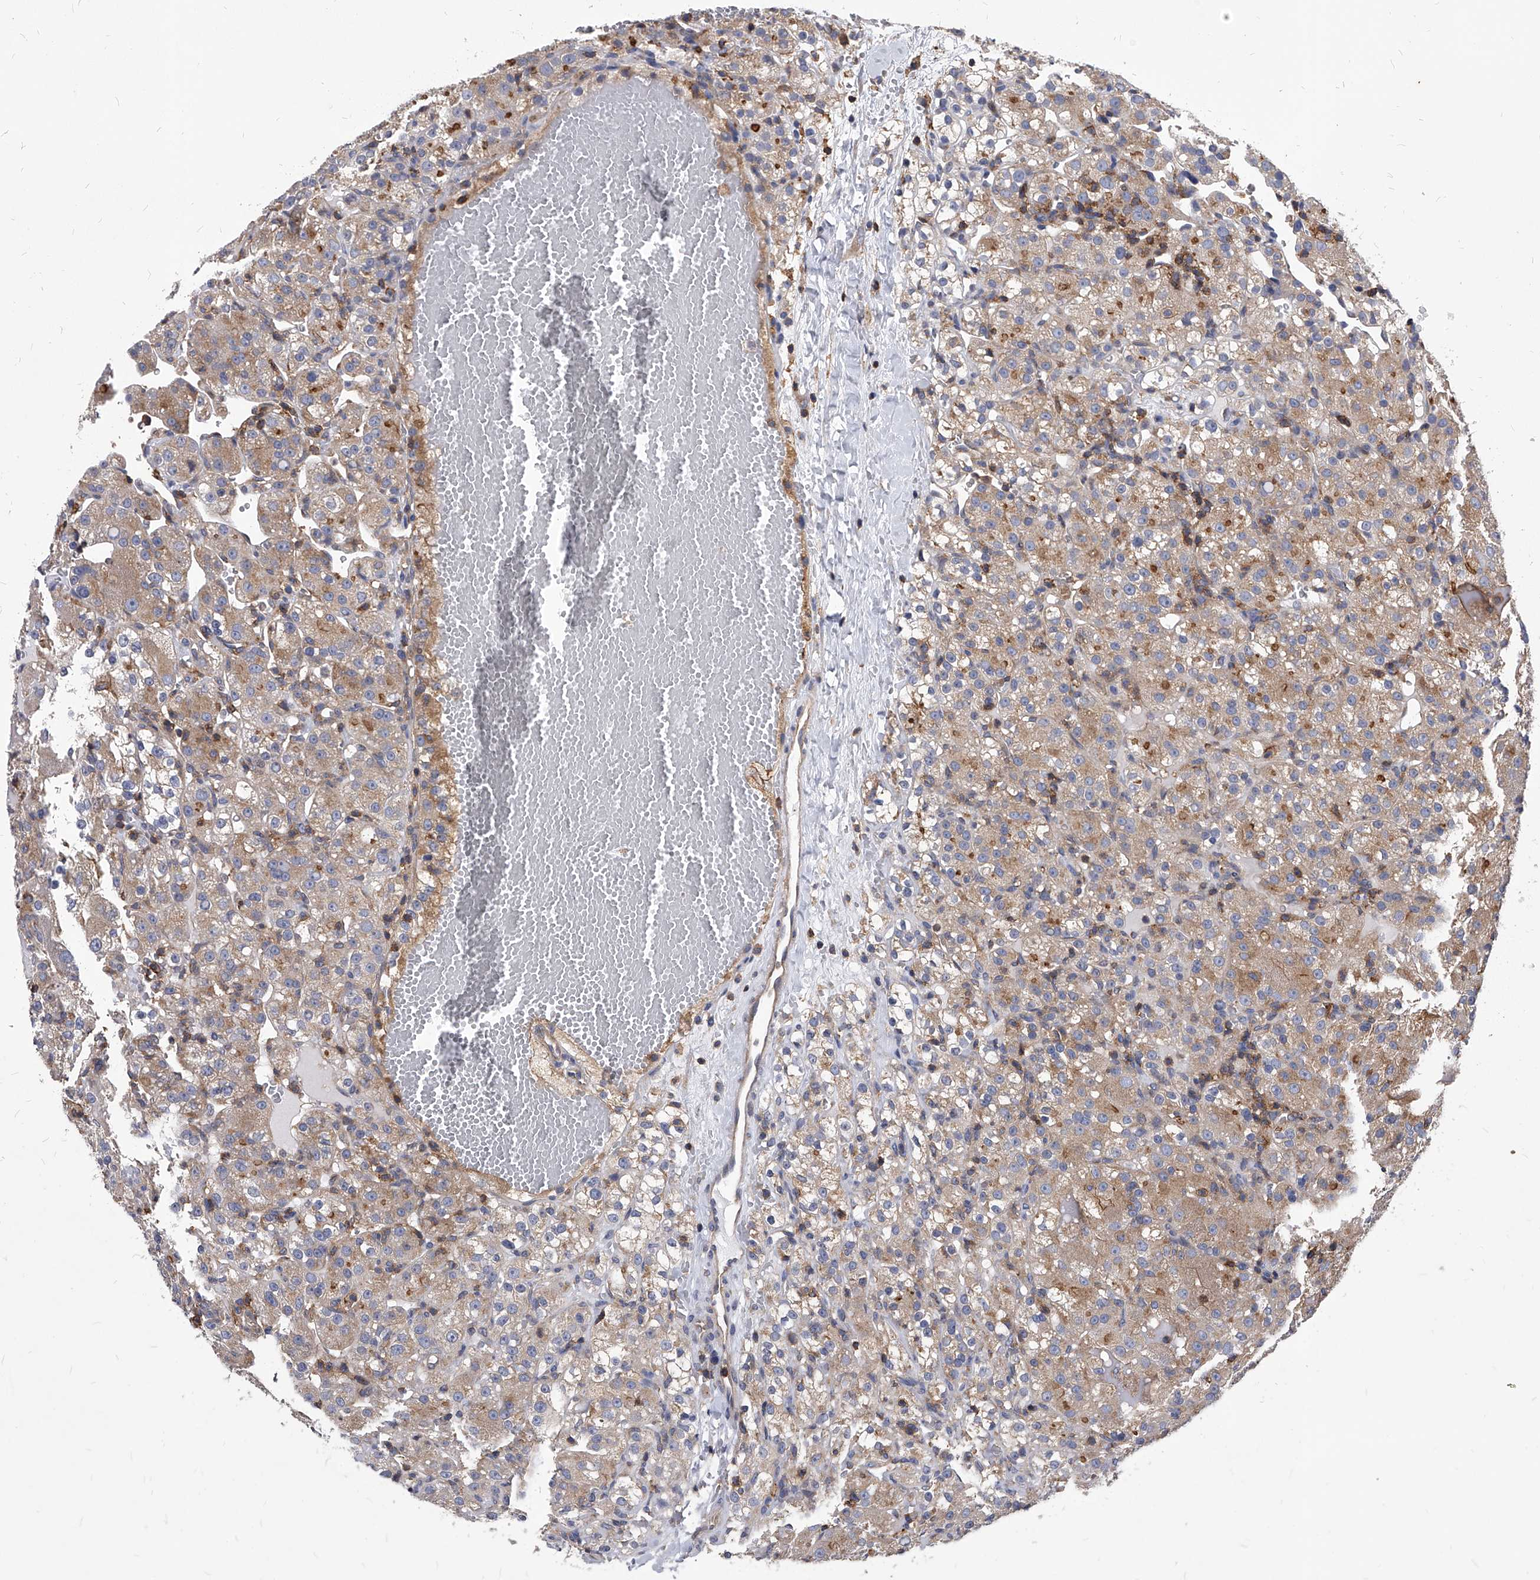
{"staining": {"intensity": "weak", "quantity": "<25%", "location": "cytoplasmic/membranous"}, "tissue": "renal cancer", "cell_type": "Tumor cells", "image_type": "cancer", "snomed": [{"axis": "morphology", "description": "Normal tissue, NOS"}, {"axis": "morphology", "description": "Adenocarcinoma, NOS"}, {"axis": "topography", "description": "Kidney"}], "caption": "Tumor cells show no significant positivity in renal cancer (adenocarcinoma).", "gene": "ATG5", "patient": {"sex": "male", "age": 61}}